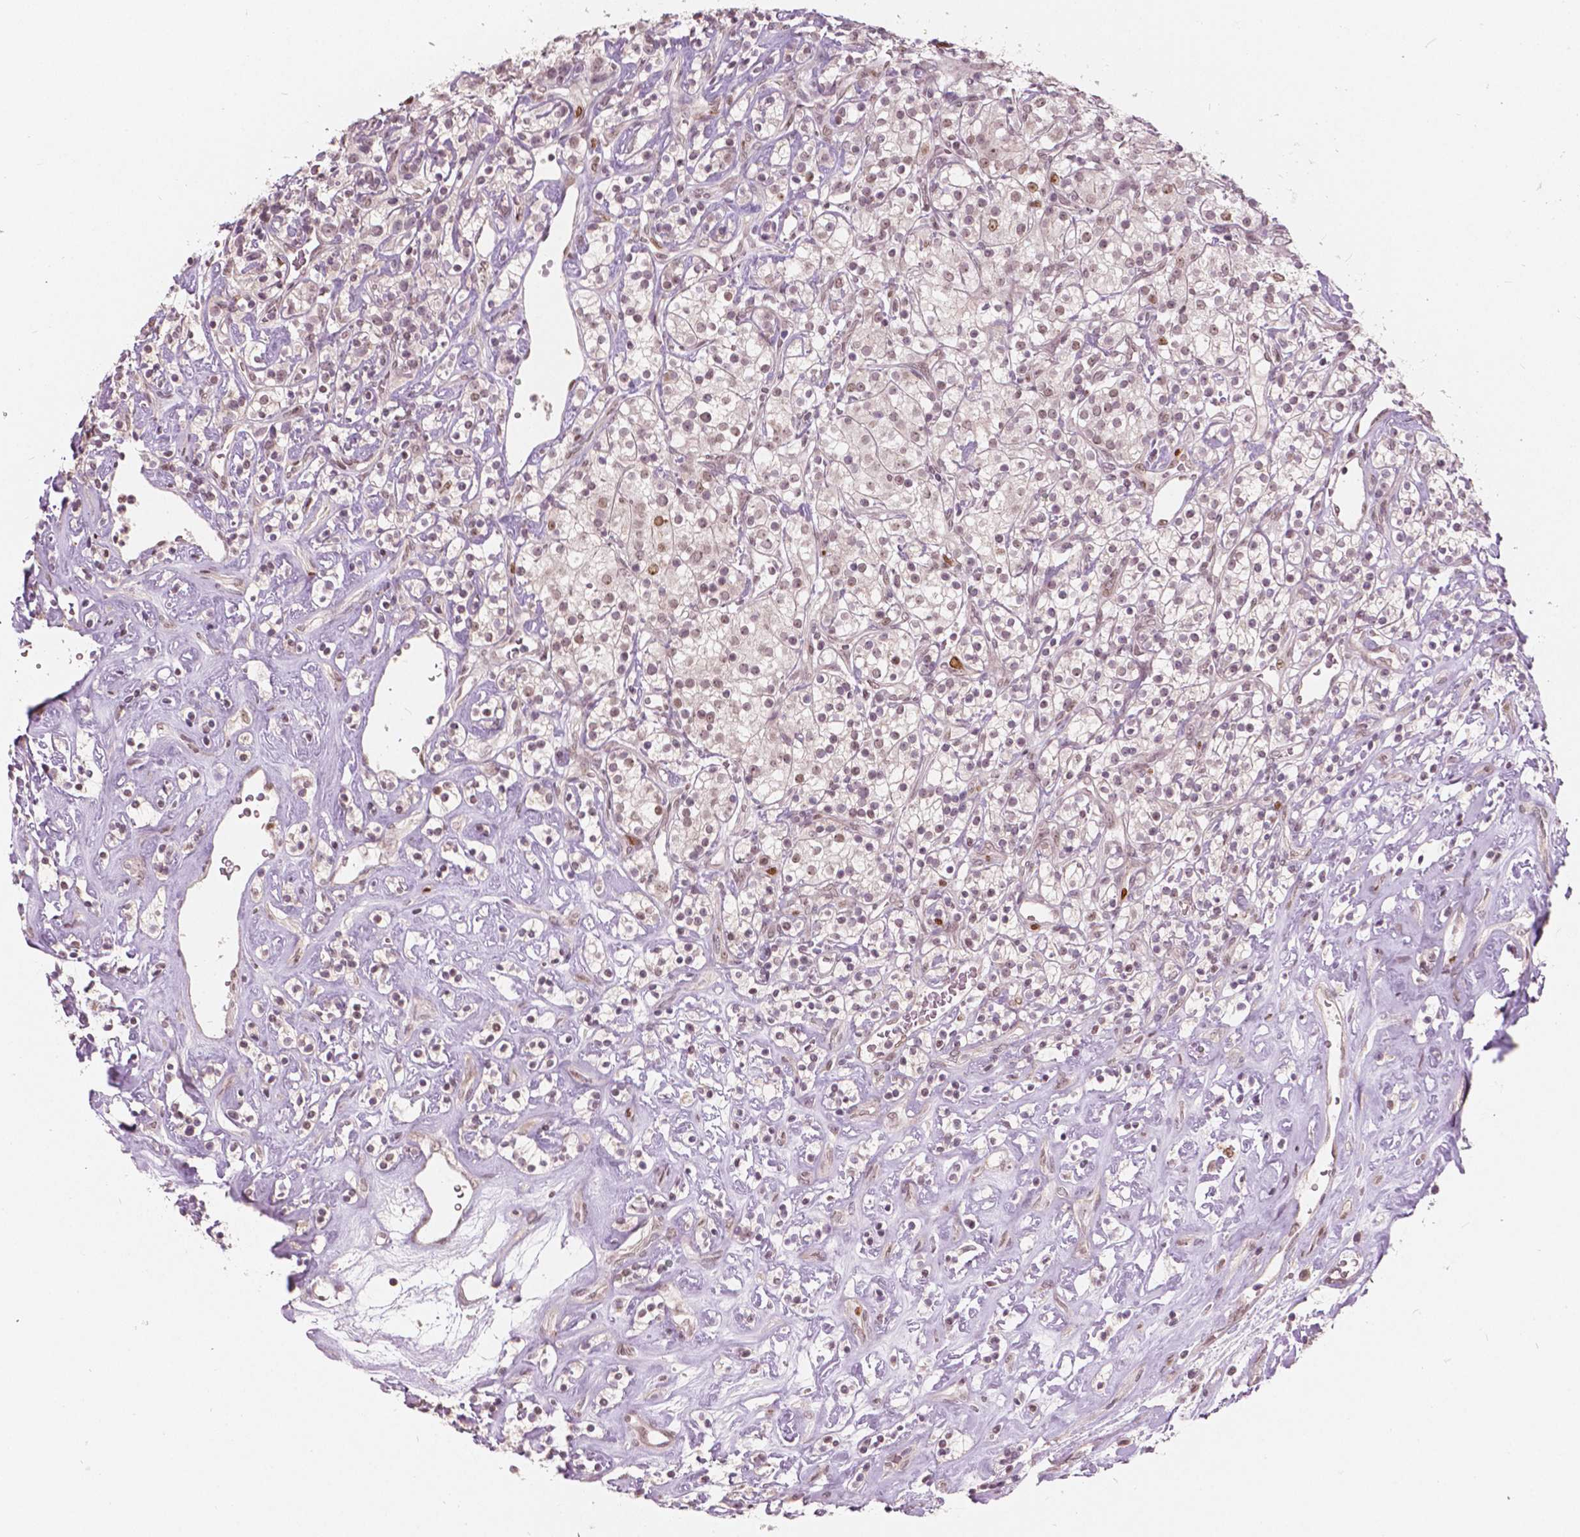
{"staining": {"intensity": "weak", "quantity": "25%-75%", "location": "nuclear"}, "tissue": "renal cancer", "cell_type": "Tumor cells", "image_type": "cancer", "snomed": [{"axis": "morphology", "description": "Adenocarcinoma, NOS"}, {"axis": "topography", "description": "Kidney"}], "caption": "The image demonstrates staining of renal adenocarcinoma, revealing weak nuclear protein expression (brown color) within tumor cells.", "gene": "NSD2", "patient": {"sex": "male", "age": 77}}